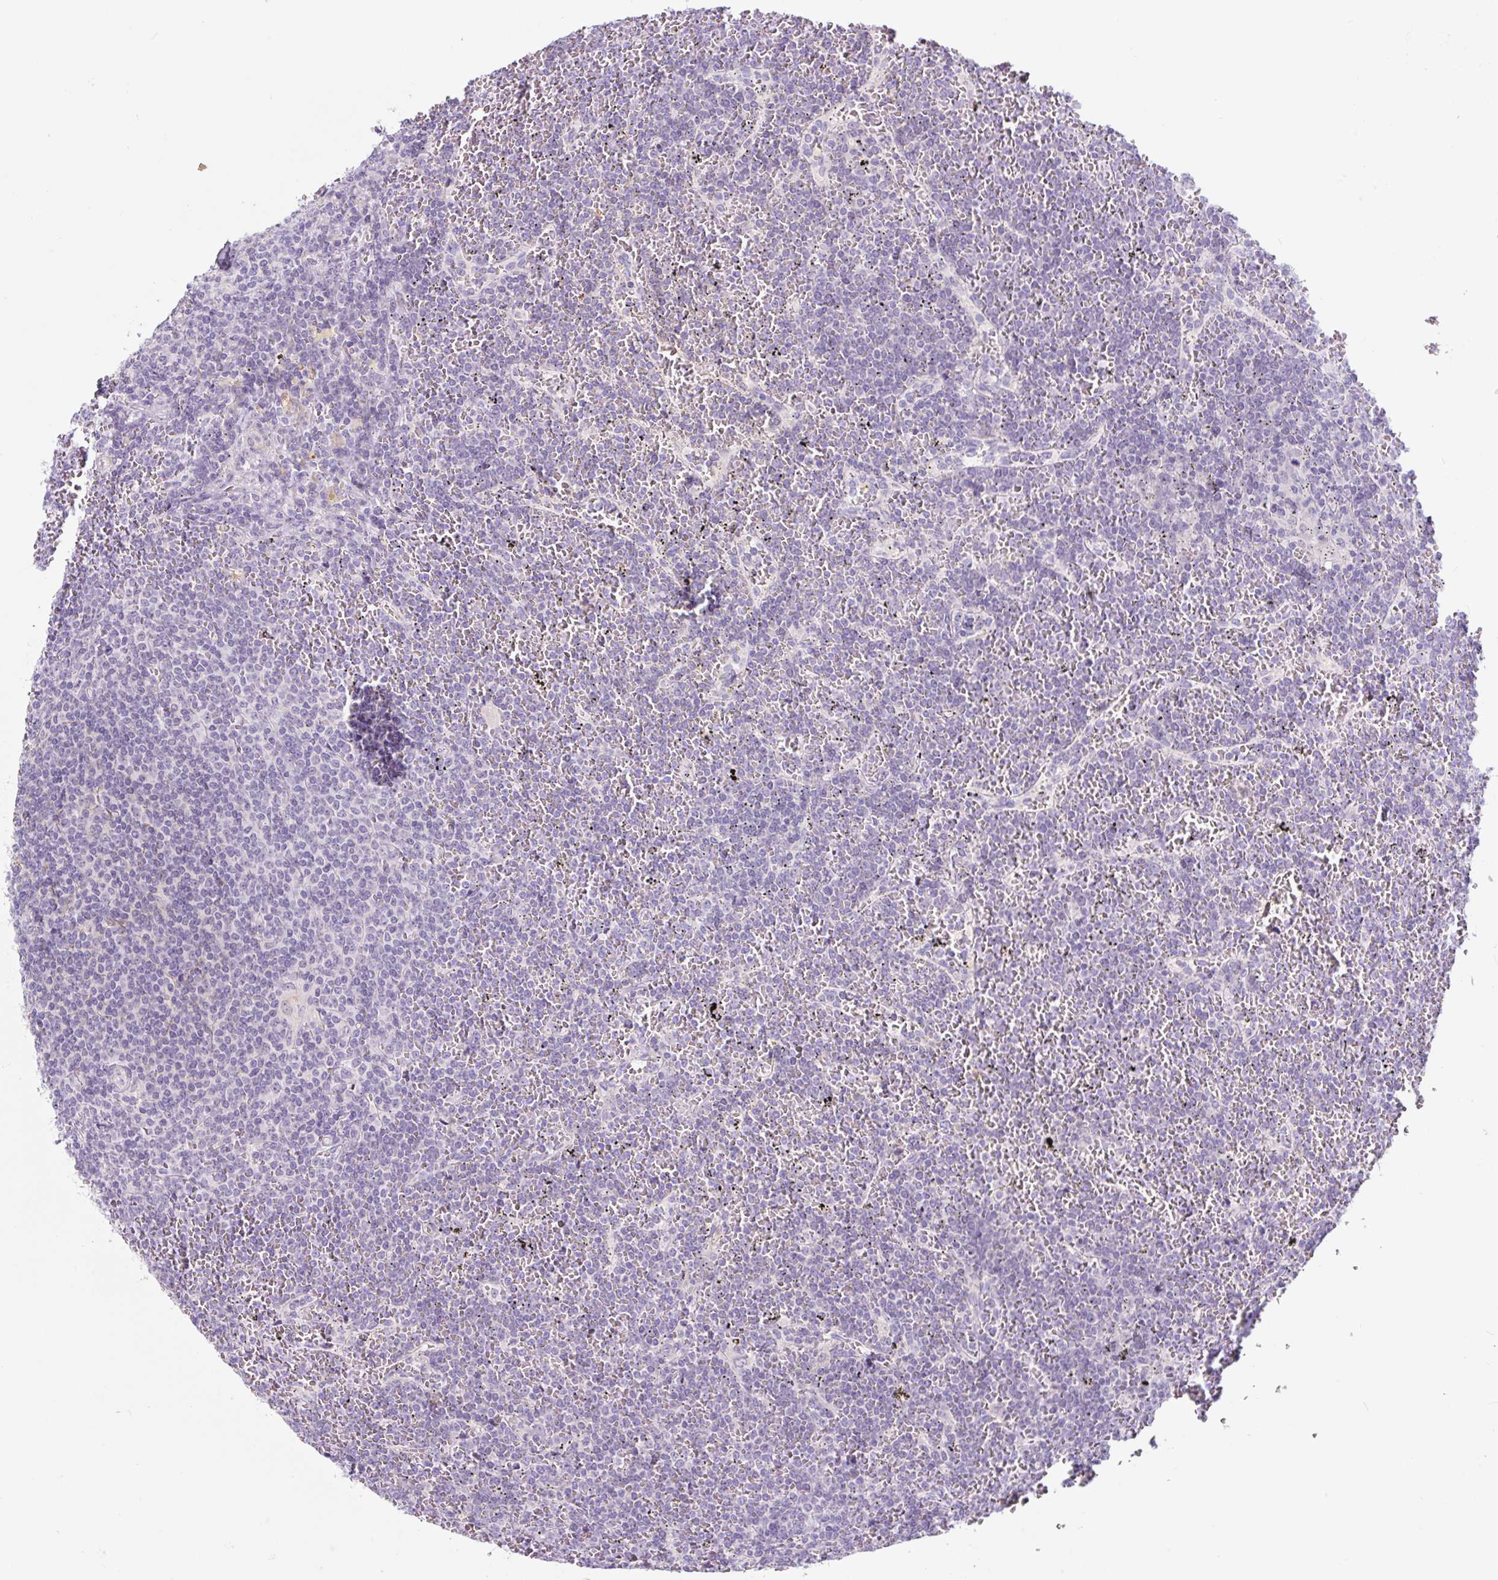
{"staining": {"intensity": "negative", "quantity": "none", "location": "none"}, "tissue": "lymphoma", "cell_type": "Tumor cells", "image_type": "cancer", "snomed": [{"axis": "morphology", "description": "Malignant lymphoma, non-Hodgkin's type, Low grade"}, {"axis": "topography", "description": "Spleen"}], "caption": "Tumor cells are negative for brown protein staining in malignant lymphoma, non-Hodgkin's type (low-grade).", "gene": "CCL25", "patient": {"sex": "female", "age": 19}}